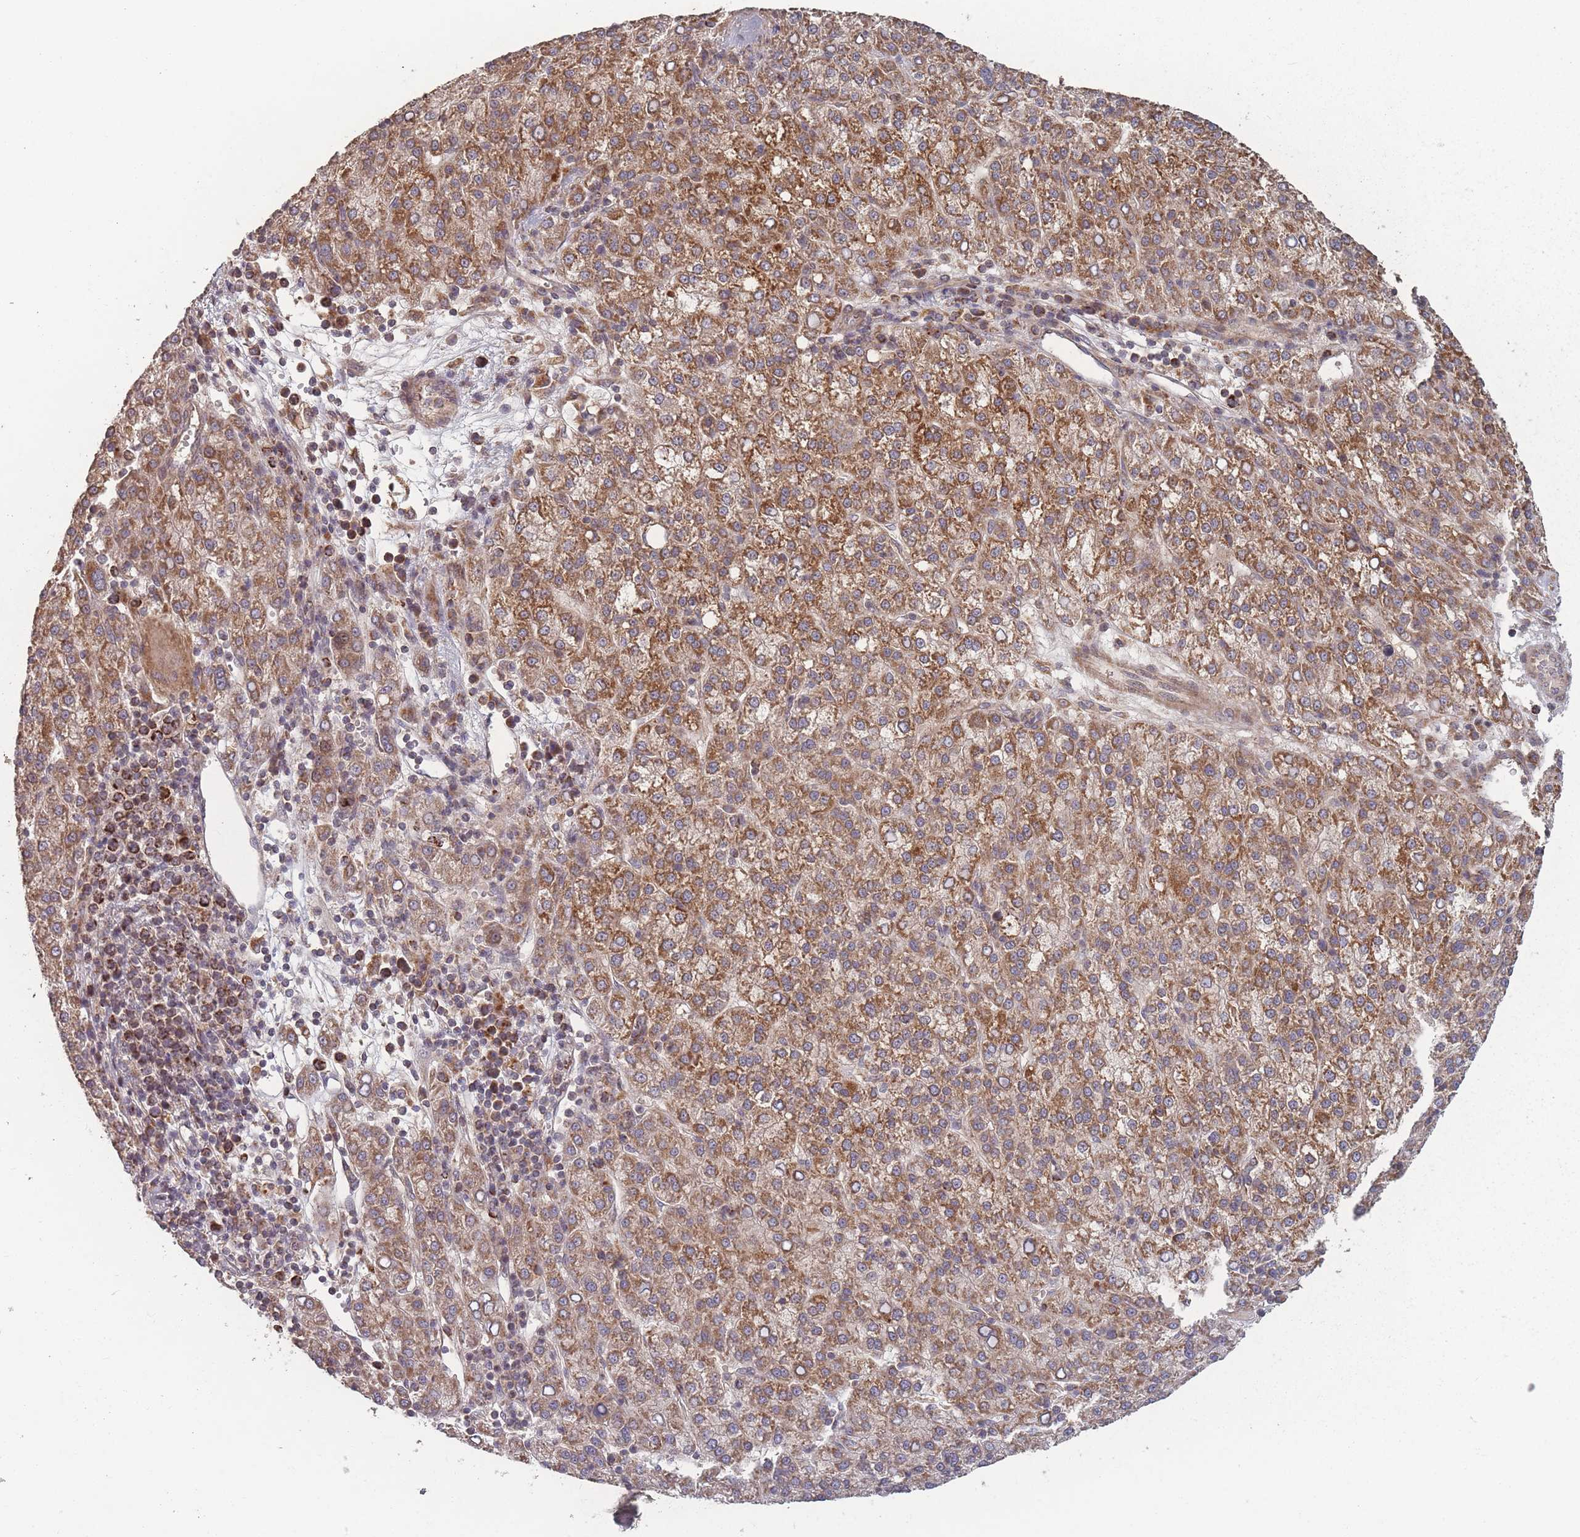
{"staining": {"intensity": "moderate", "quantity": ">75%", "location": "cytoplasmic/membranous"}, "tissue": "liver cancer", "cell_type": "Tumor cells", "image_type": "cancer", "snomed": [{"axis": "morphology", "description": "Carcinoma, Hepatocellular, NOS"}, {"axis": "topography", "description": "Liver"}], "caption": "Hepatocellular carcinoma (liver) stained with IHC displays moderate cytoplasmic/membranous expression in about >75% of tumor cells. Using DAB (3,3'-diaminobenzidine) (brown) and hematoxylin (blue) stains, captured at high magnification using brightfield microscopy.", "gene": "LYRM7", "patient": {"sex": "female", "age": 58}}